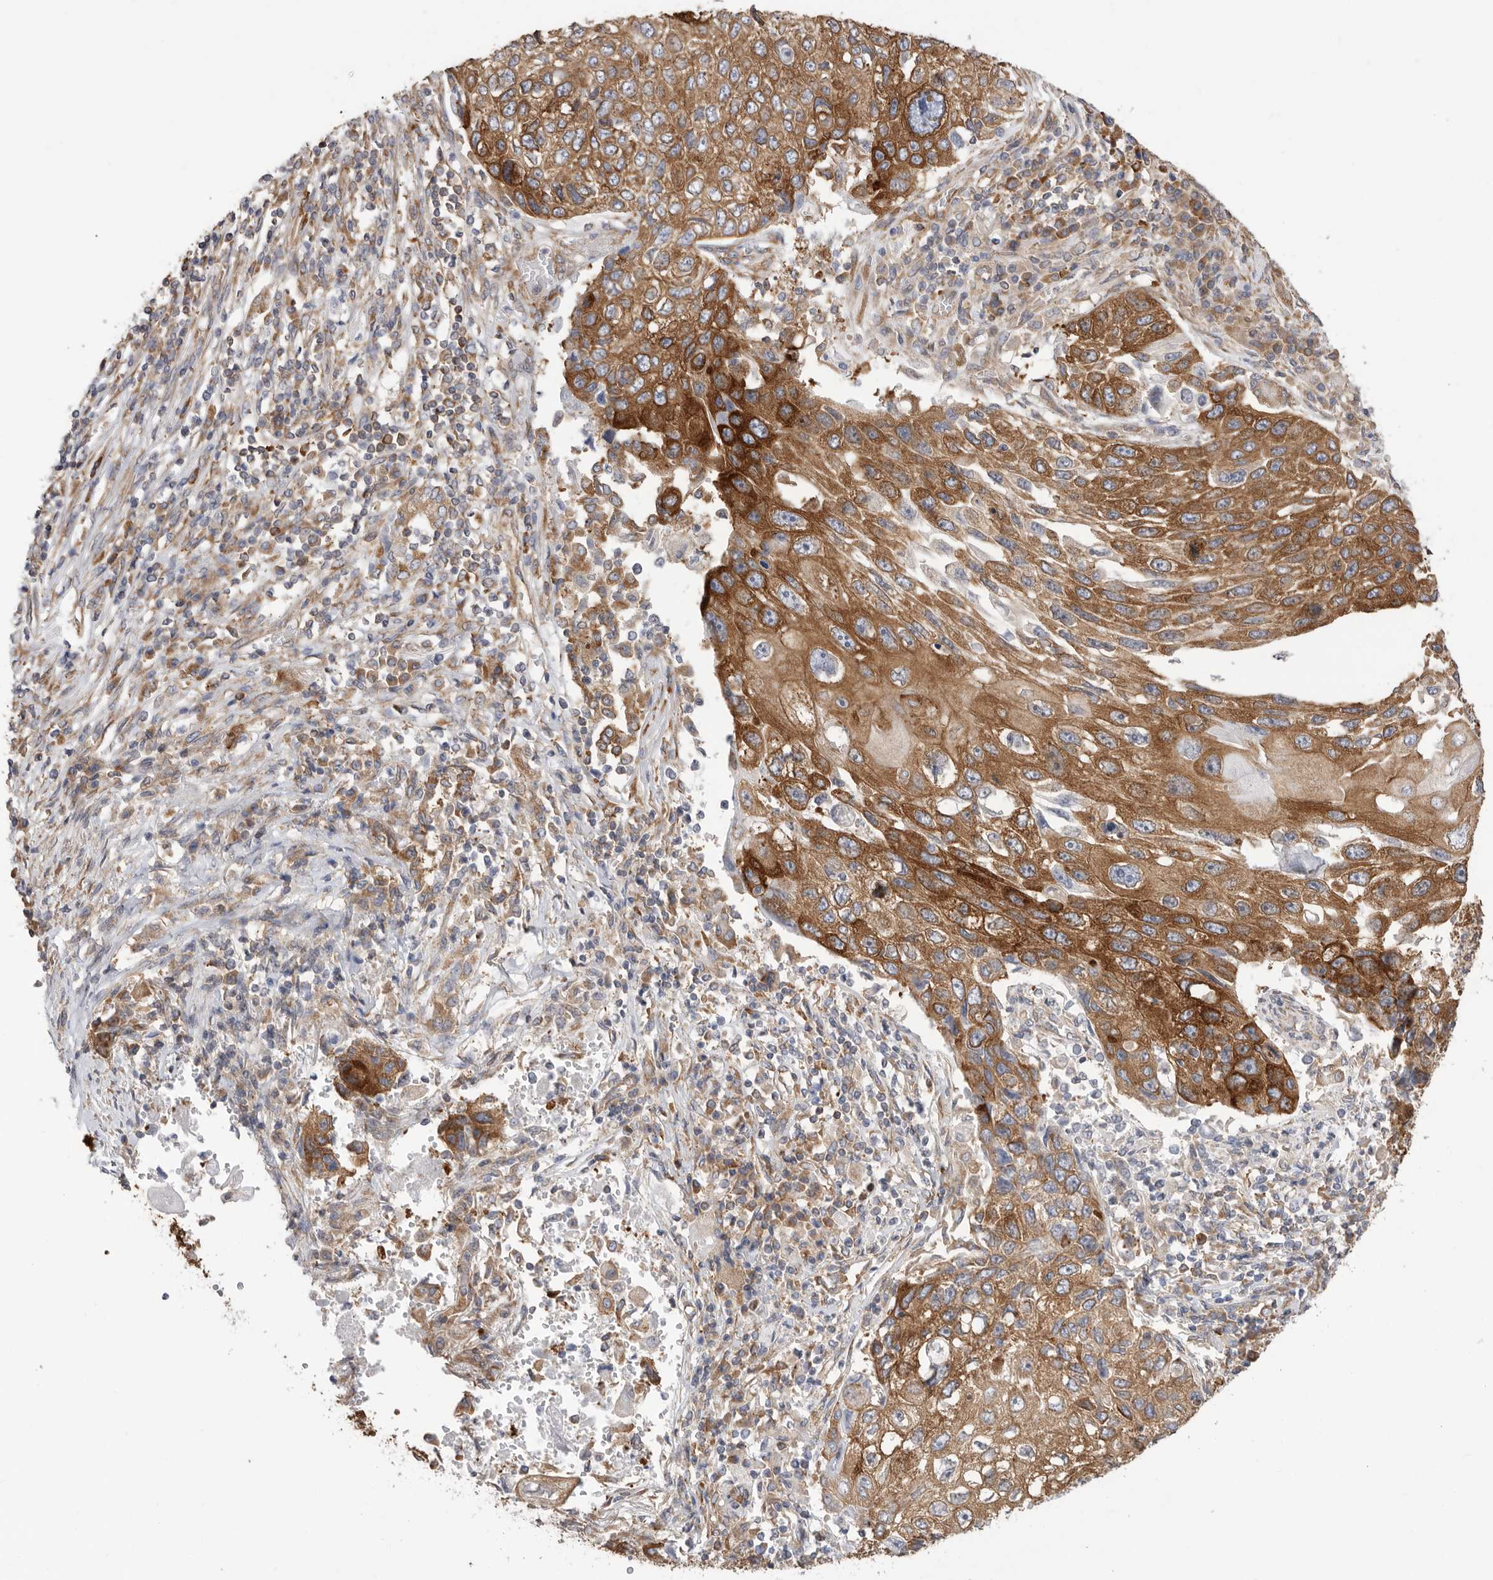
{"staining": {"intensity": "moderate", "quantity": ">75%", "location": "cytoplasmic/membranous"}, "tissue": "lung cancer", "cell_type": "Tumor cells", "image_type": "cancer", "snomed": [{"axis": "morphology", "description": "Squamous cell carcinoma, NOS"}, {"axis": "topography", "description": "Lung"}], "caption": "IHC micrograph of squamous cell carcinoma (lung) stained for a protein (brown), which exhibits medium levels of moderate cytoplasmic/membranous positivity in approximately >75% of tumor cells.", "gene": "SERBP1", "patient": {"sex": "male", "age": 61}}